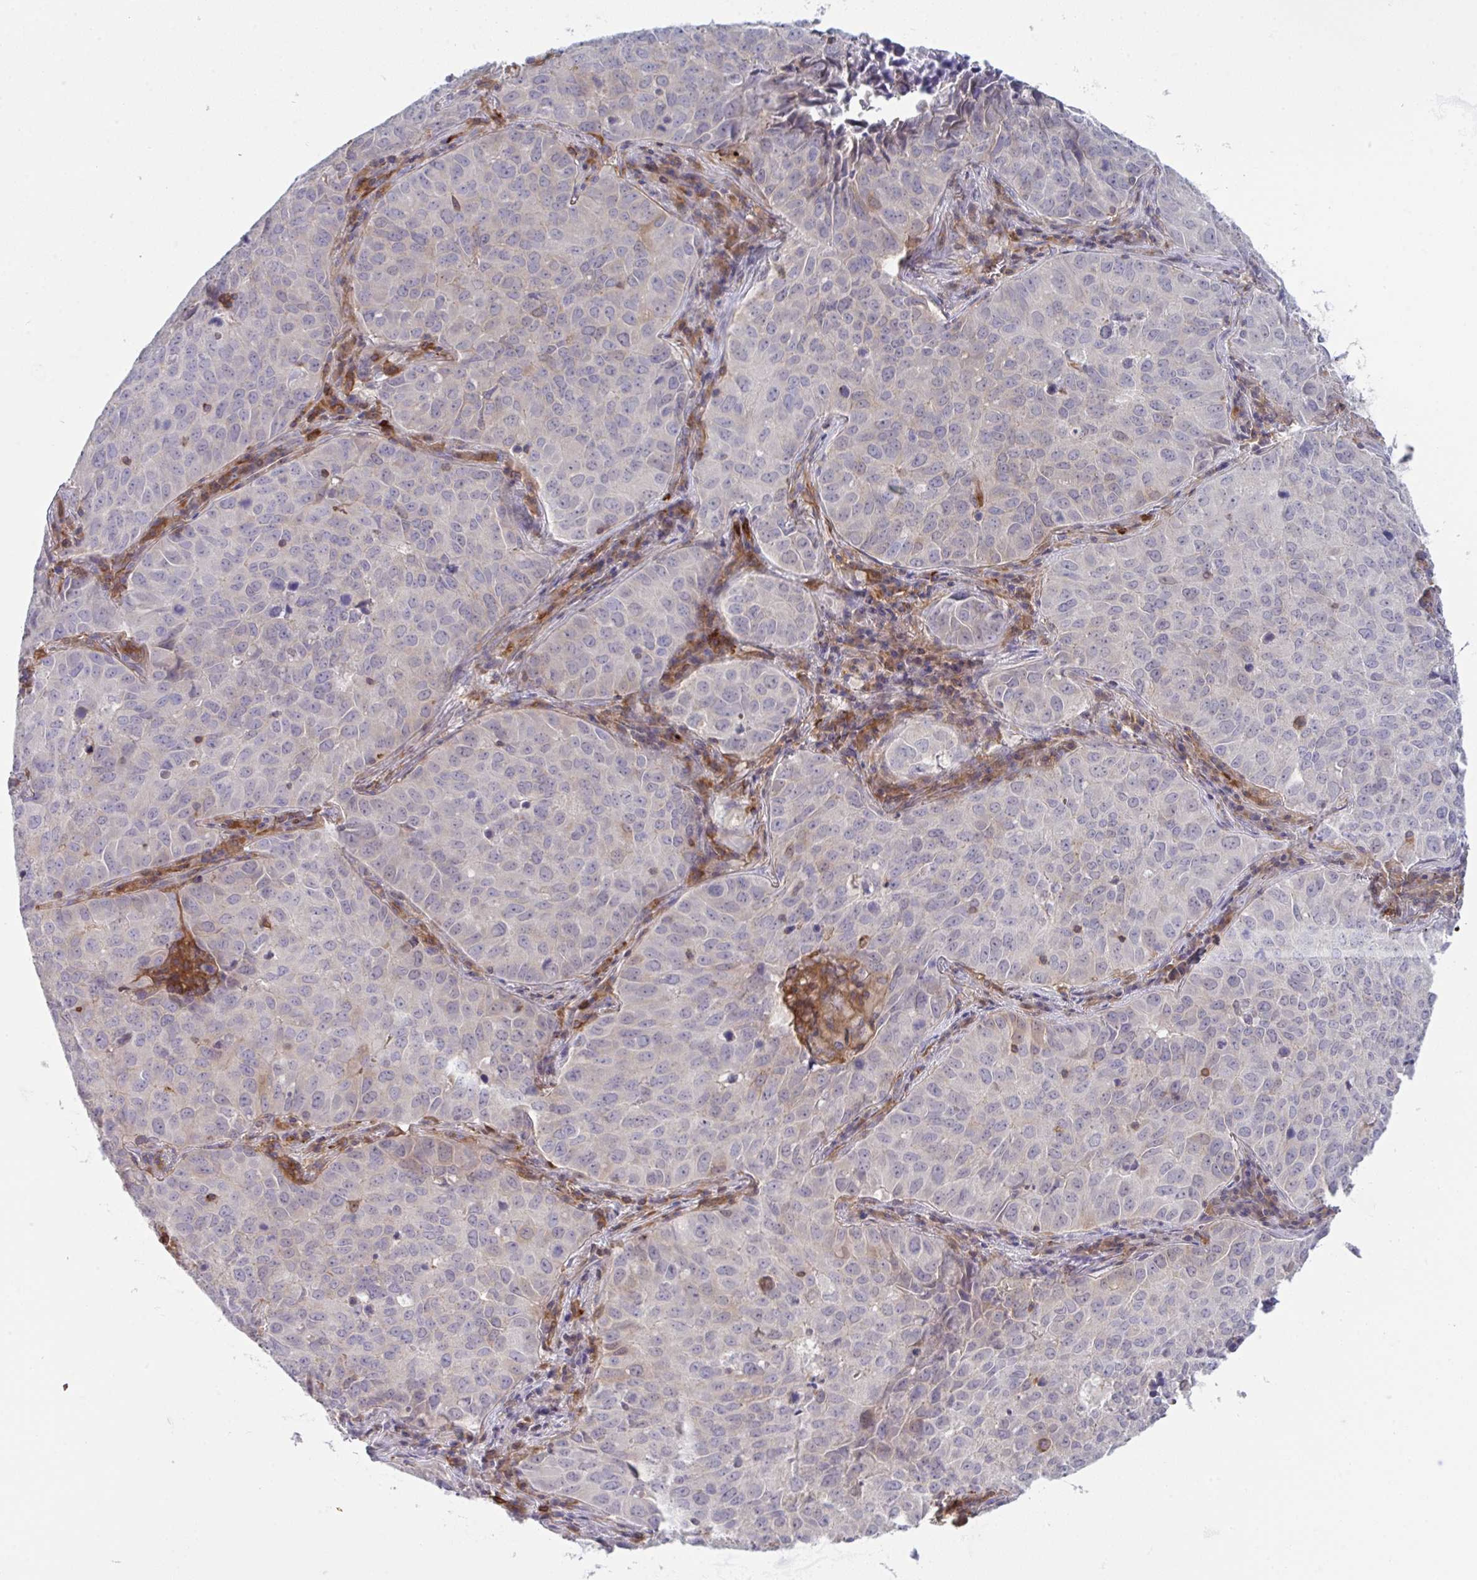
{"staining": {"intensity": "negative", "quantity": "none", "location": "none"}, "tissue": "lung cancer", "cell_type": "Tumor cells", "image_type": "cancer", "snomed": [{"axis": "morphology", "description": "Adenocarcinoma, NOS"}, {"axis": "topography", "description": "Lung"}], "caption": "The immunohistochemistry (IHC) image has no significant expression in tumor cells of lung cancer tissue.", "gene": "DISP2", "patient": {"sex": "female", "age": 50}}